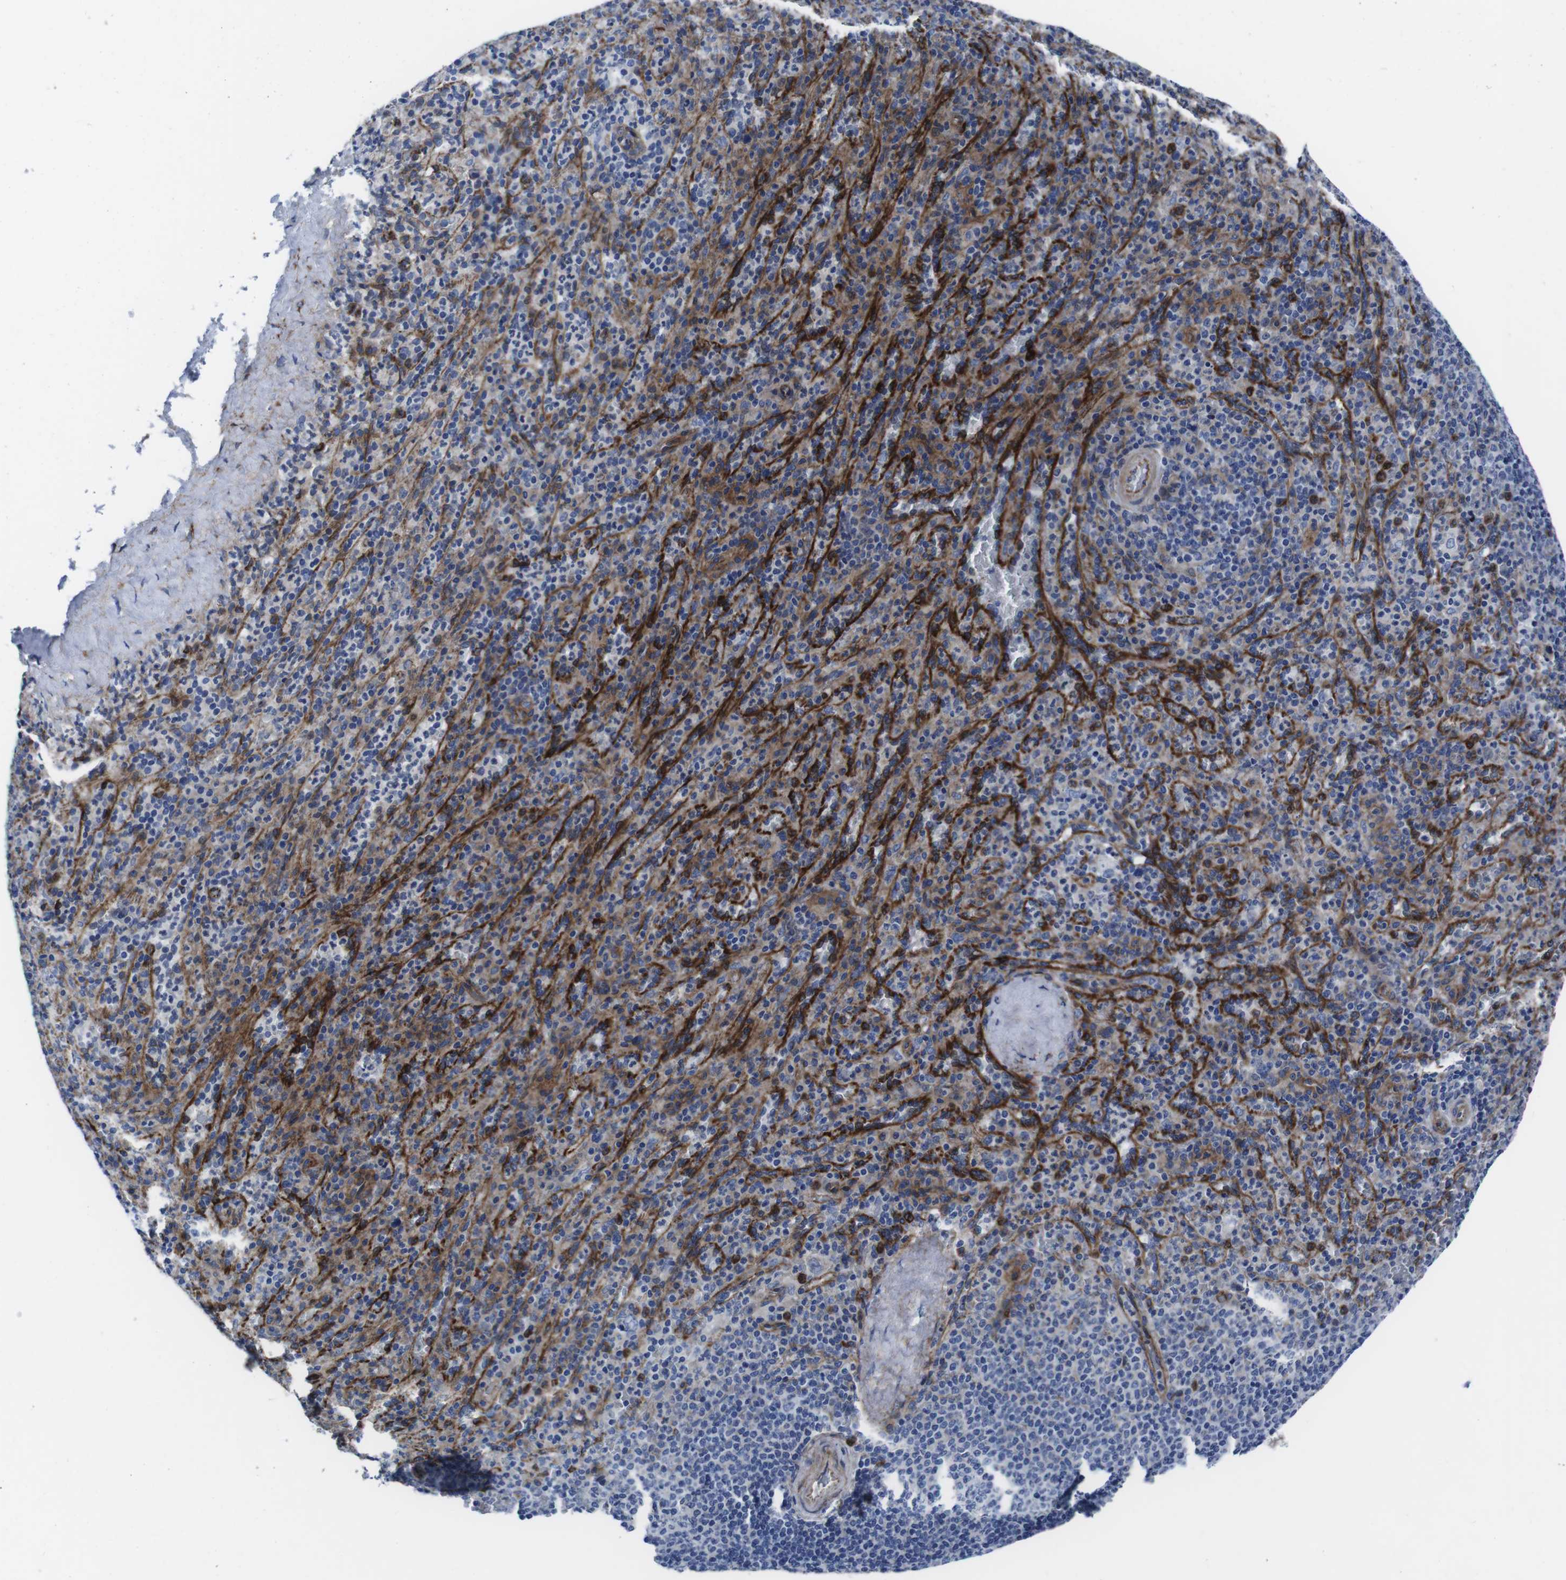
{"staining": {"intensity": "moderate", "quantity": "<25%", "location": "cytoplasmic/membranous"}, "tissue": "spleen", "cell_type": "Cells in red pulp", "image_type": "normal", "snomed": [{"axis": "morphology", "description": "Normal tissue, NOS"}, {"axis": "topography", "description": "Spleen"}], "caption": "Protein staining exhibits moderate cytoplasmic/membranous staining in approximately <25% of cells in red pulp in unremarkable spleen.", "gene": "NUMB", "patient": {"sex": "male", "age": 36}}